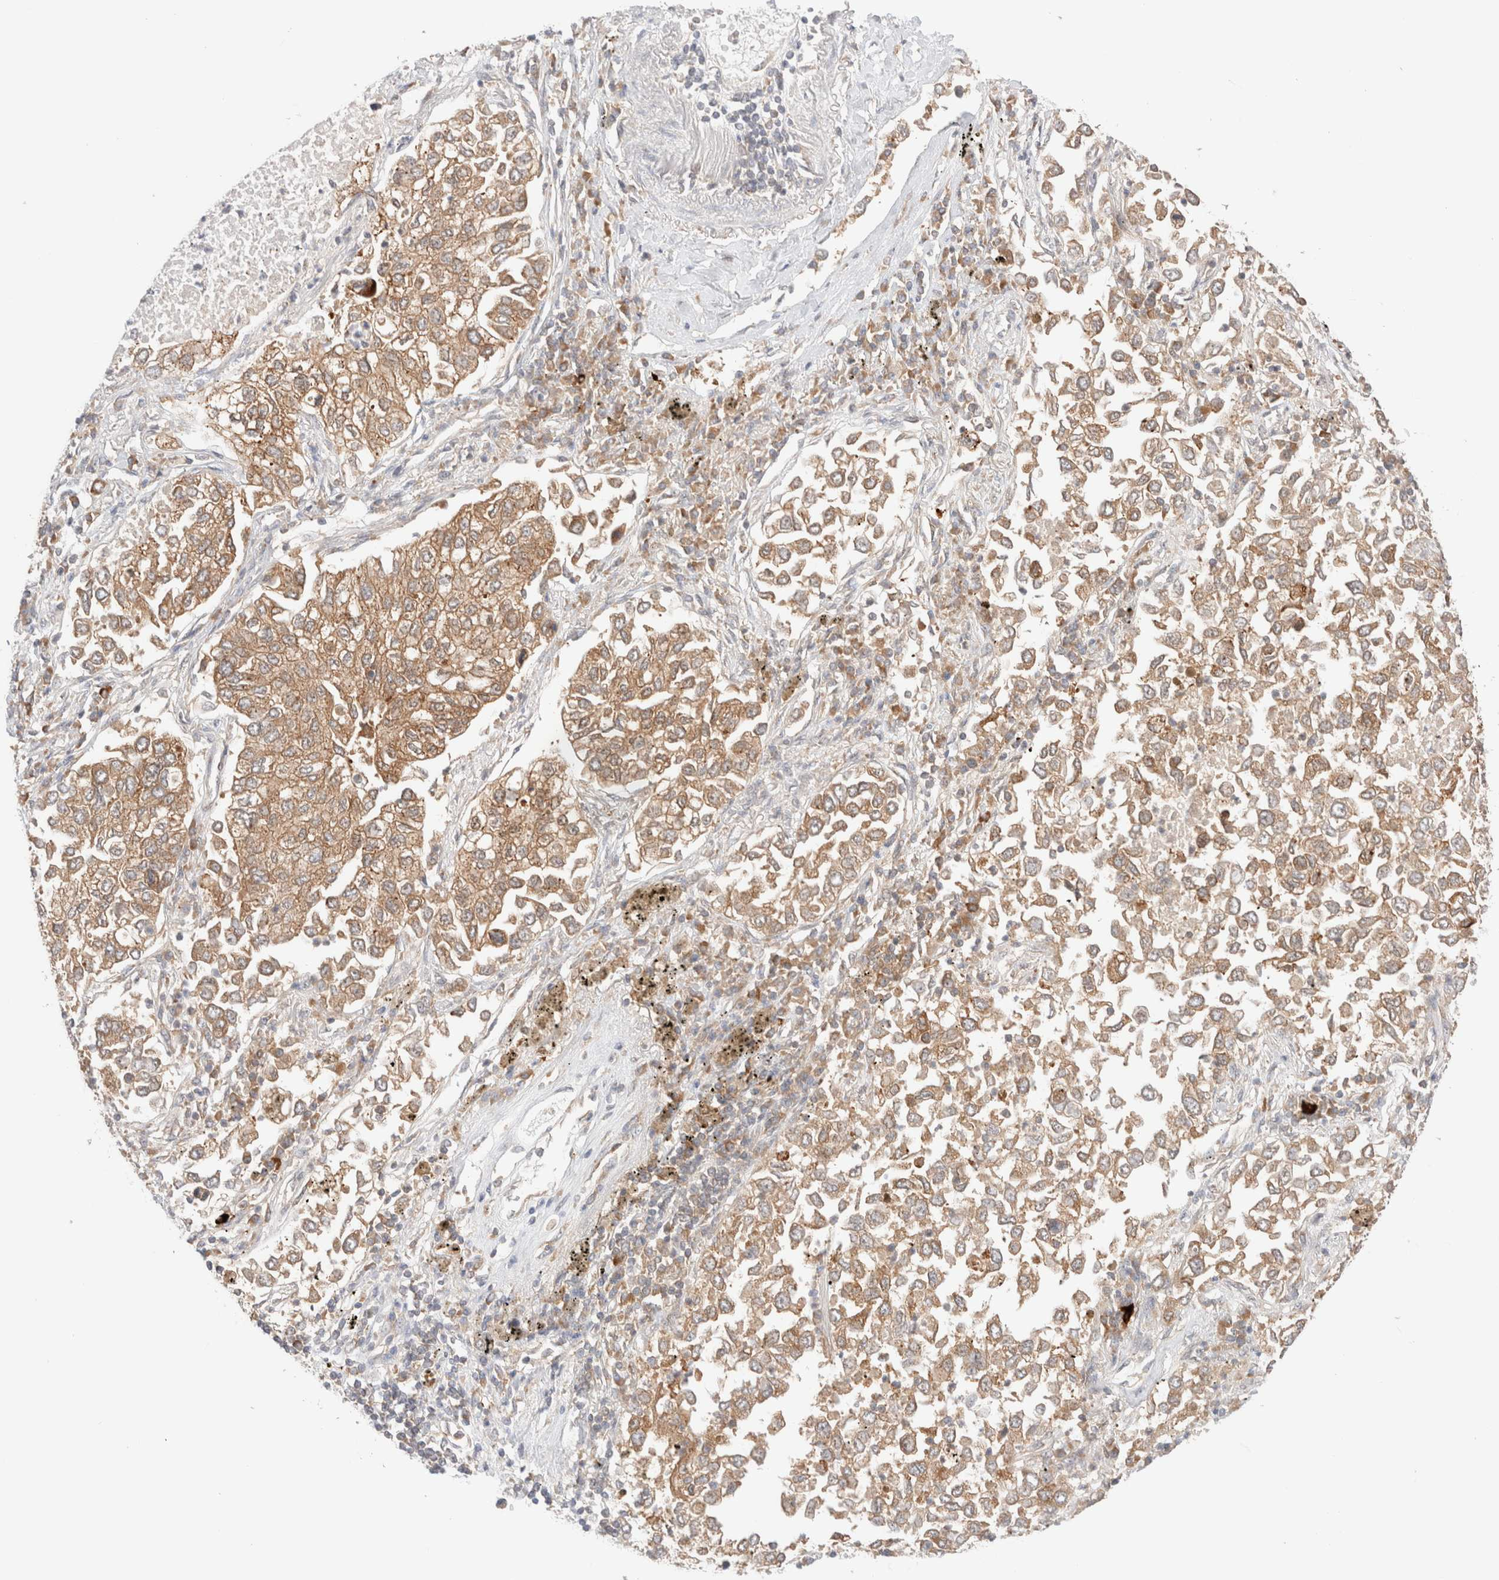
{"staining": {"intensity": "moderate", "quantity": ">75%", "location": "cytoplasmic/membranous"}, "tissue": "lung cancer", "cell_type": "Tumor cells", "image_type": "cancer", "snomed": [{"axis": "morphology", "description": "Inflammation, NOS"}, {"axis": "morphology", "description": "Adenocarcinoma, NOS"}, {"axis": "topography", "description": "Lung"}], "caption": "Immunohistochemistry (IHC) staining of lung adenocarcinoma, which reveals medium levels of moderate cytoplasmic/membranous expression in about >75% of tumor cells indicating moderate cytoplasmic/membranous protein positivity. The staining was performed using DAB (brown) for protein detection and nuclei were counterstained in hematoxylin (blue).", "gene": "XKR4", "patient": {"sex": "male", "age": 63}}